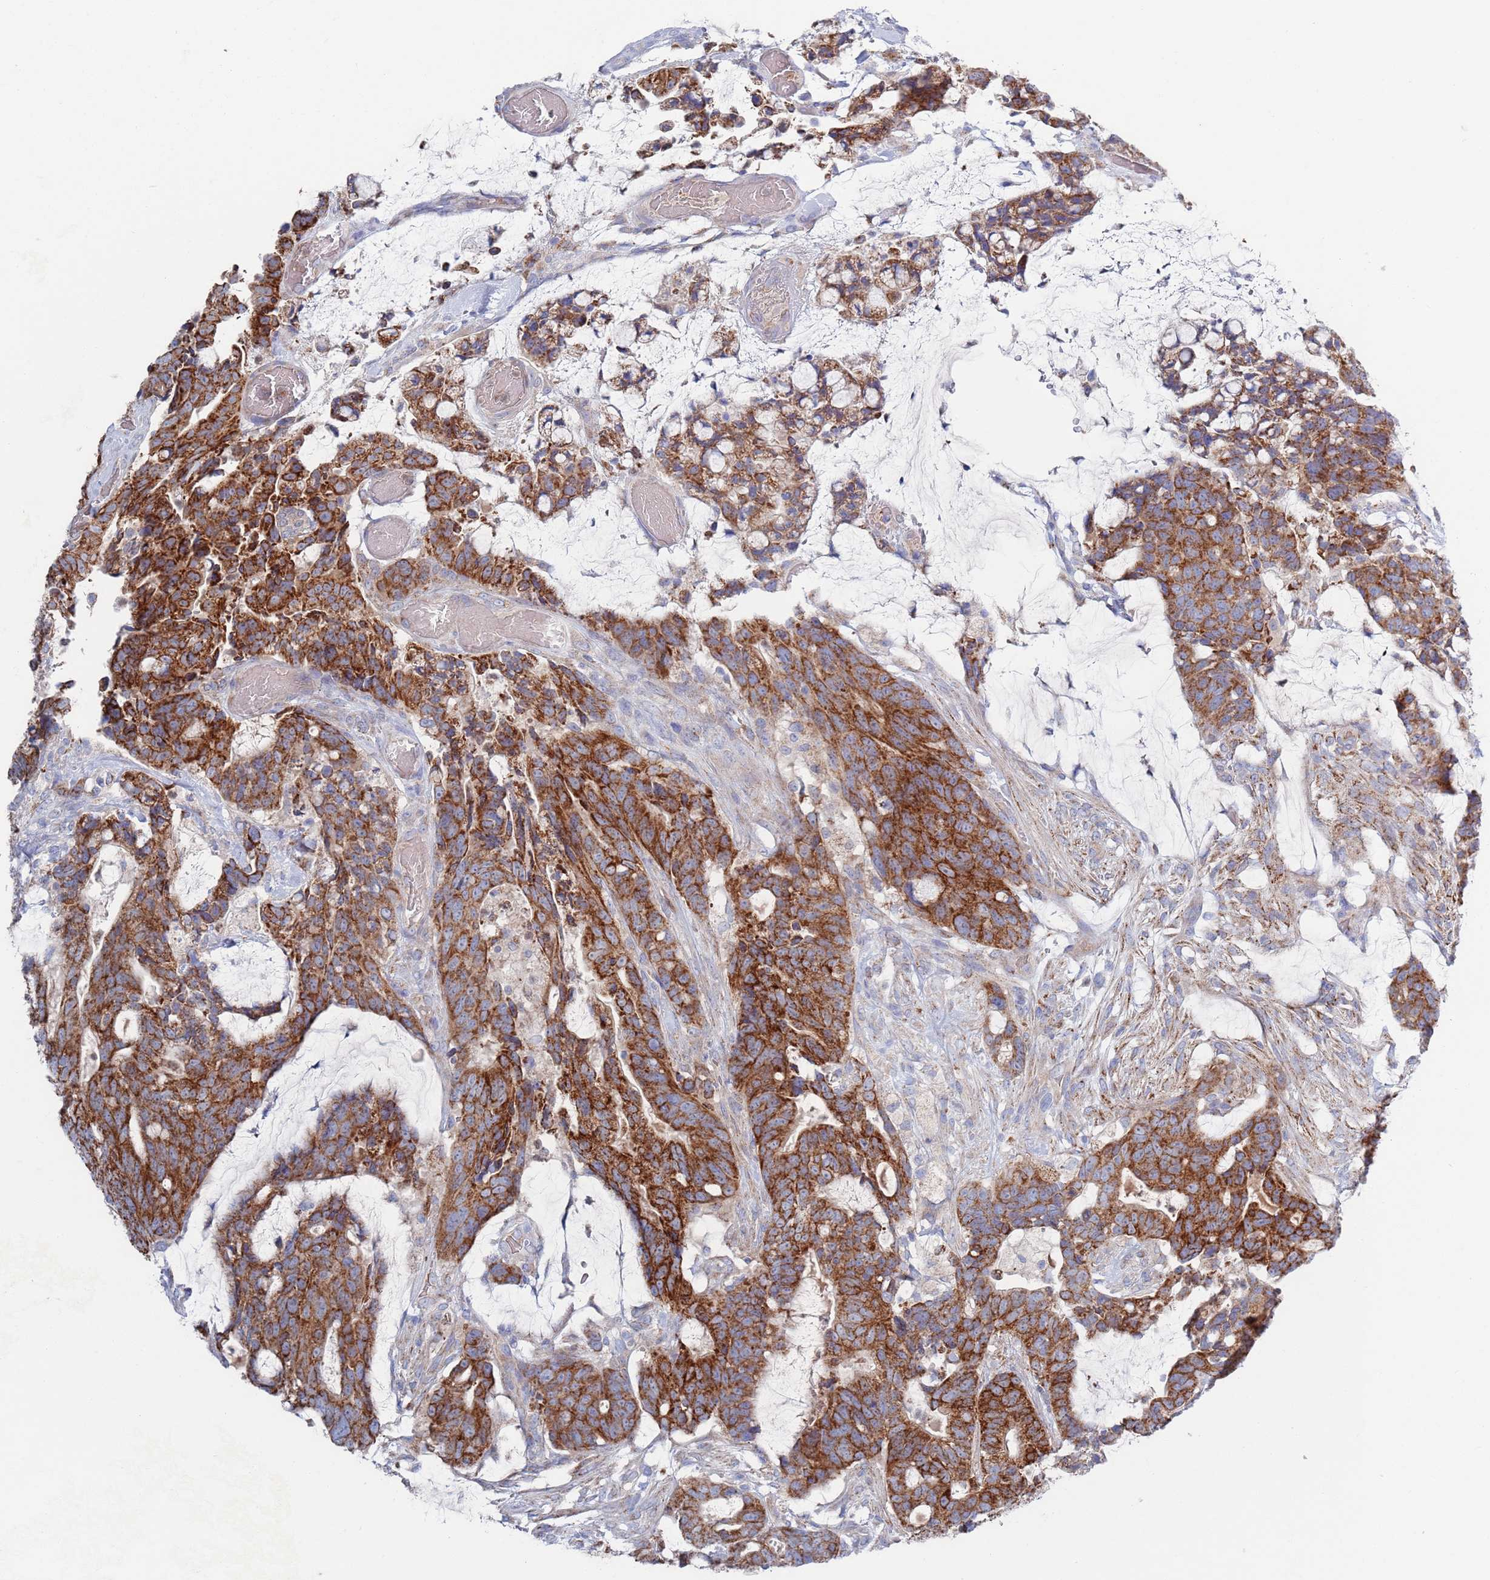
{"staining": {"intensity": "strong", "quantity": ">75%", "location": "cytoplasmic/membranous"}, "tissue": "colorectal cancer", "cell_type": "Tumor cells", "image_type": "cancer", "snomed": [{"axis": "morphology", "description": "Adenocarcinoma, NOS"}, {"axis": "topography", "description": "Colon"}], "caption": "A high amount of strong cytoplasmic/membranous expression is seen in about >75% of tumor cells in colorectal cancer tissue.", "gene": "CHCHD6", "patient": {"sex": "female", "age": 82}}